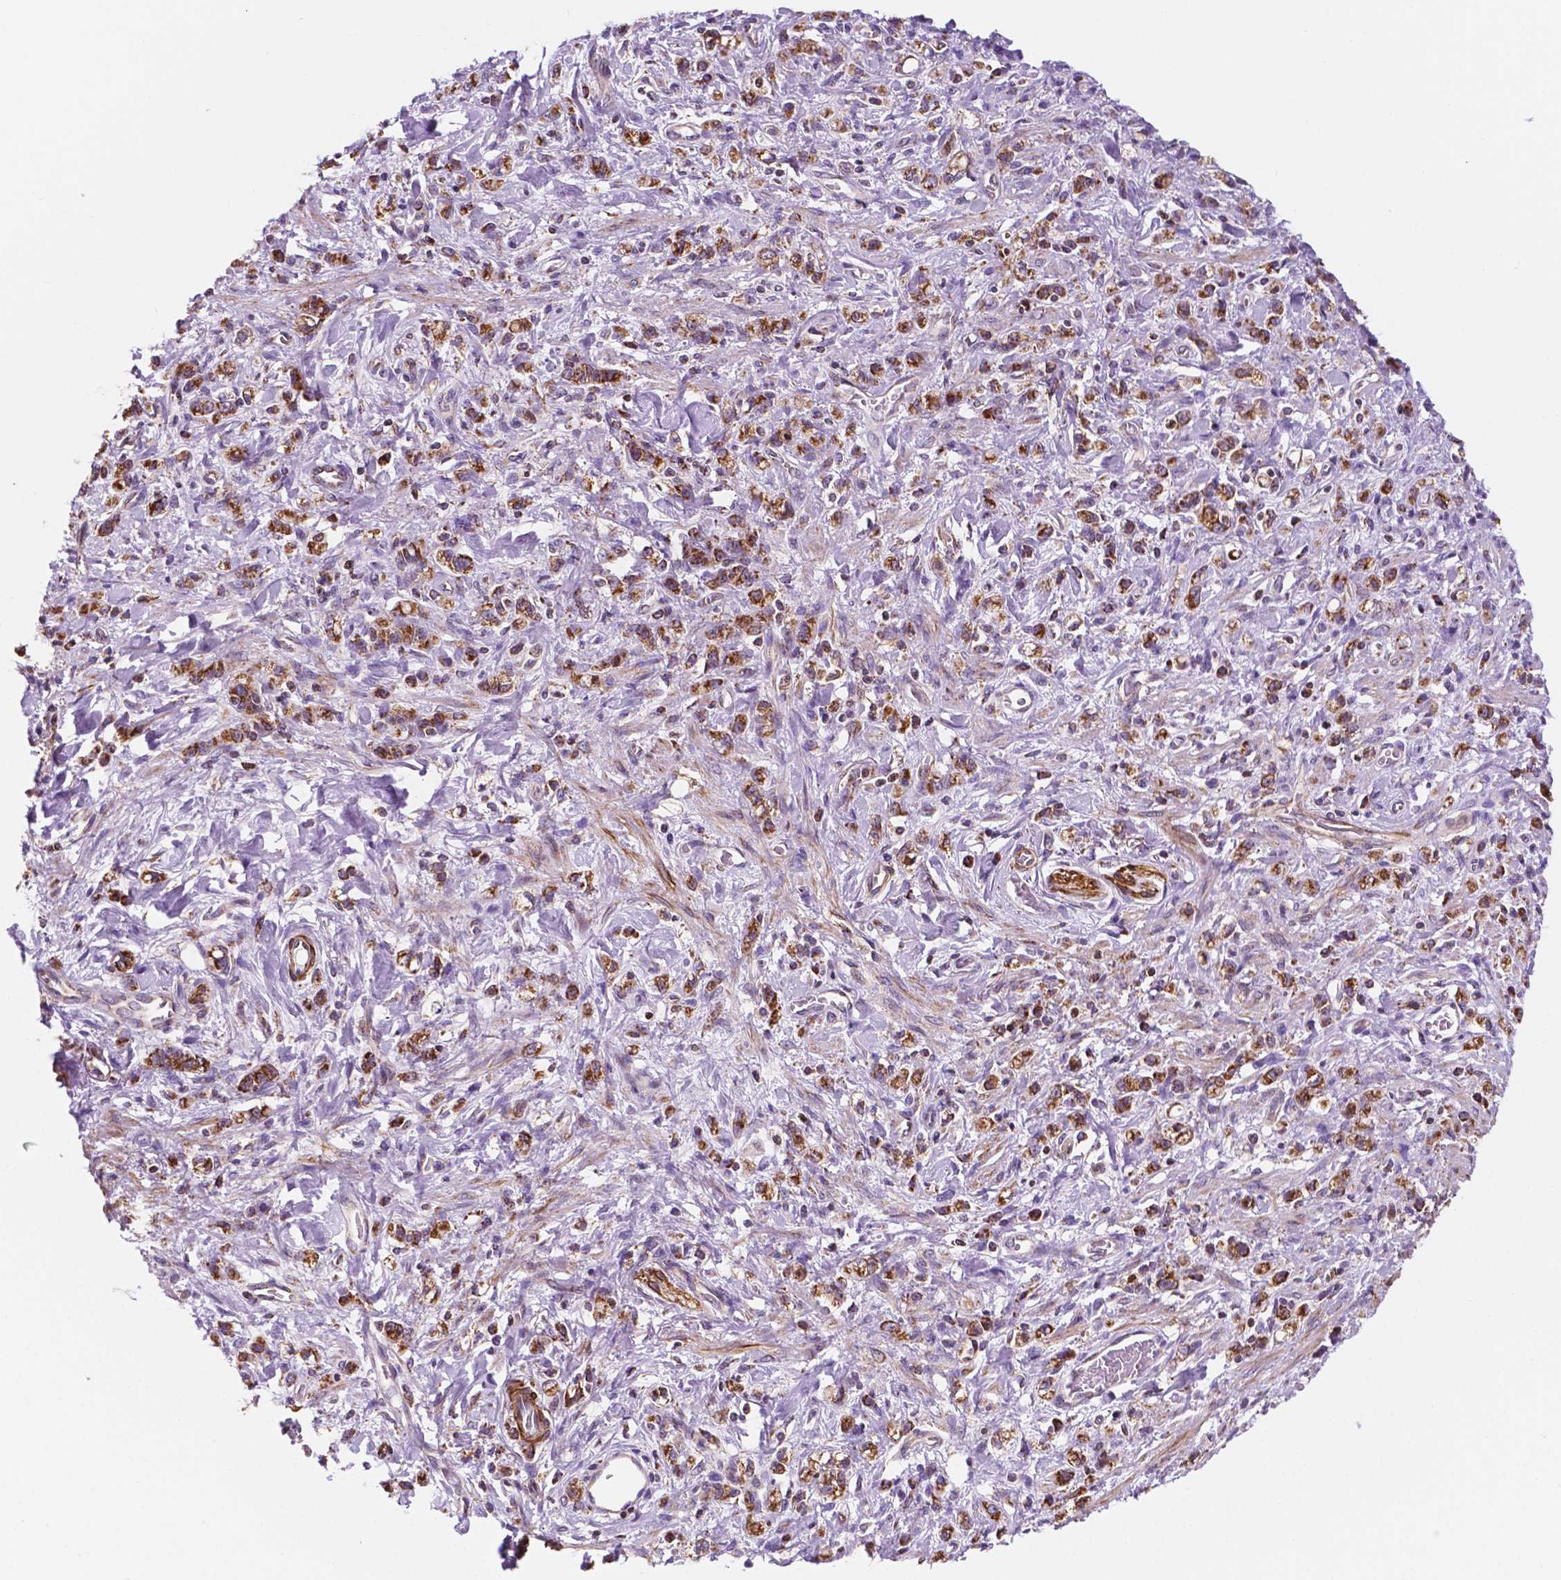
{"staining": {"intensity": "strong", "quantity": ">75%", "location": "cytoplasmic/membranous"}, "tissue": "stomach cancer", "cell_type": "Tumor cells", "image_type": "cancer", "snomed": [{"axis": "morphology", "description": "Adenocarcinoma, NOS"}, {"axis": "topography", "description": "Stomach"}], "caption": "Immunohistochemistry (DAB) staining of stomach cancer (adenocarcinoma) demonstrates strong cytoplasmic/membranous protein positivity in about >75% of tumor cells.", "gene": "GEMIN4", "patient": {"sex": "male", "age": 77}}